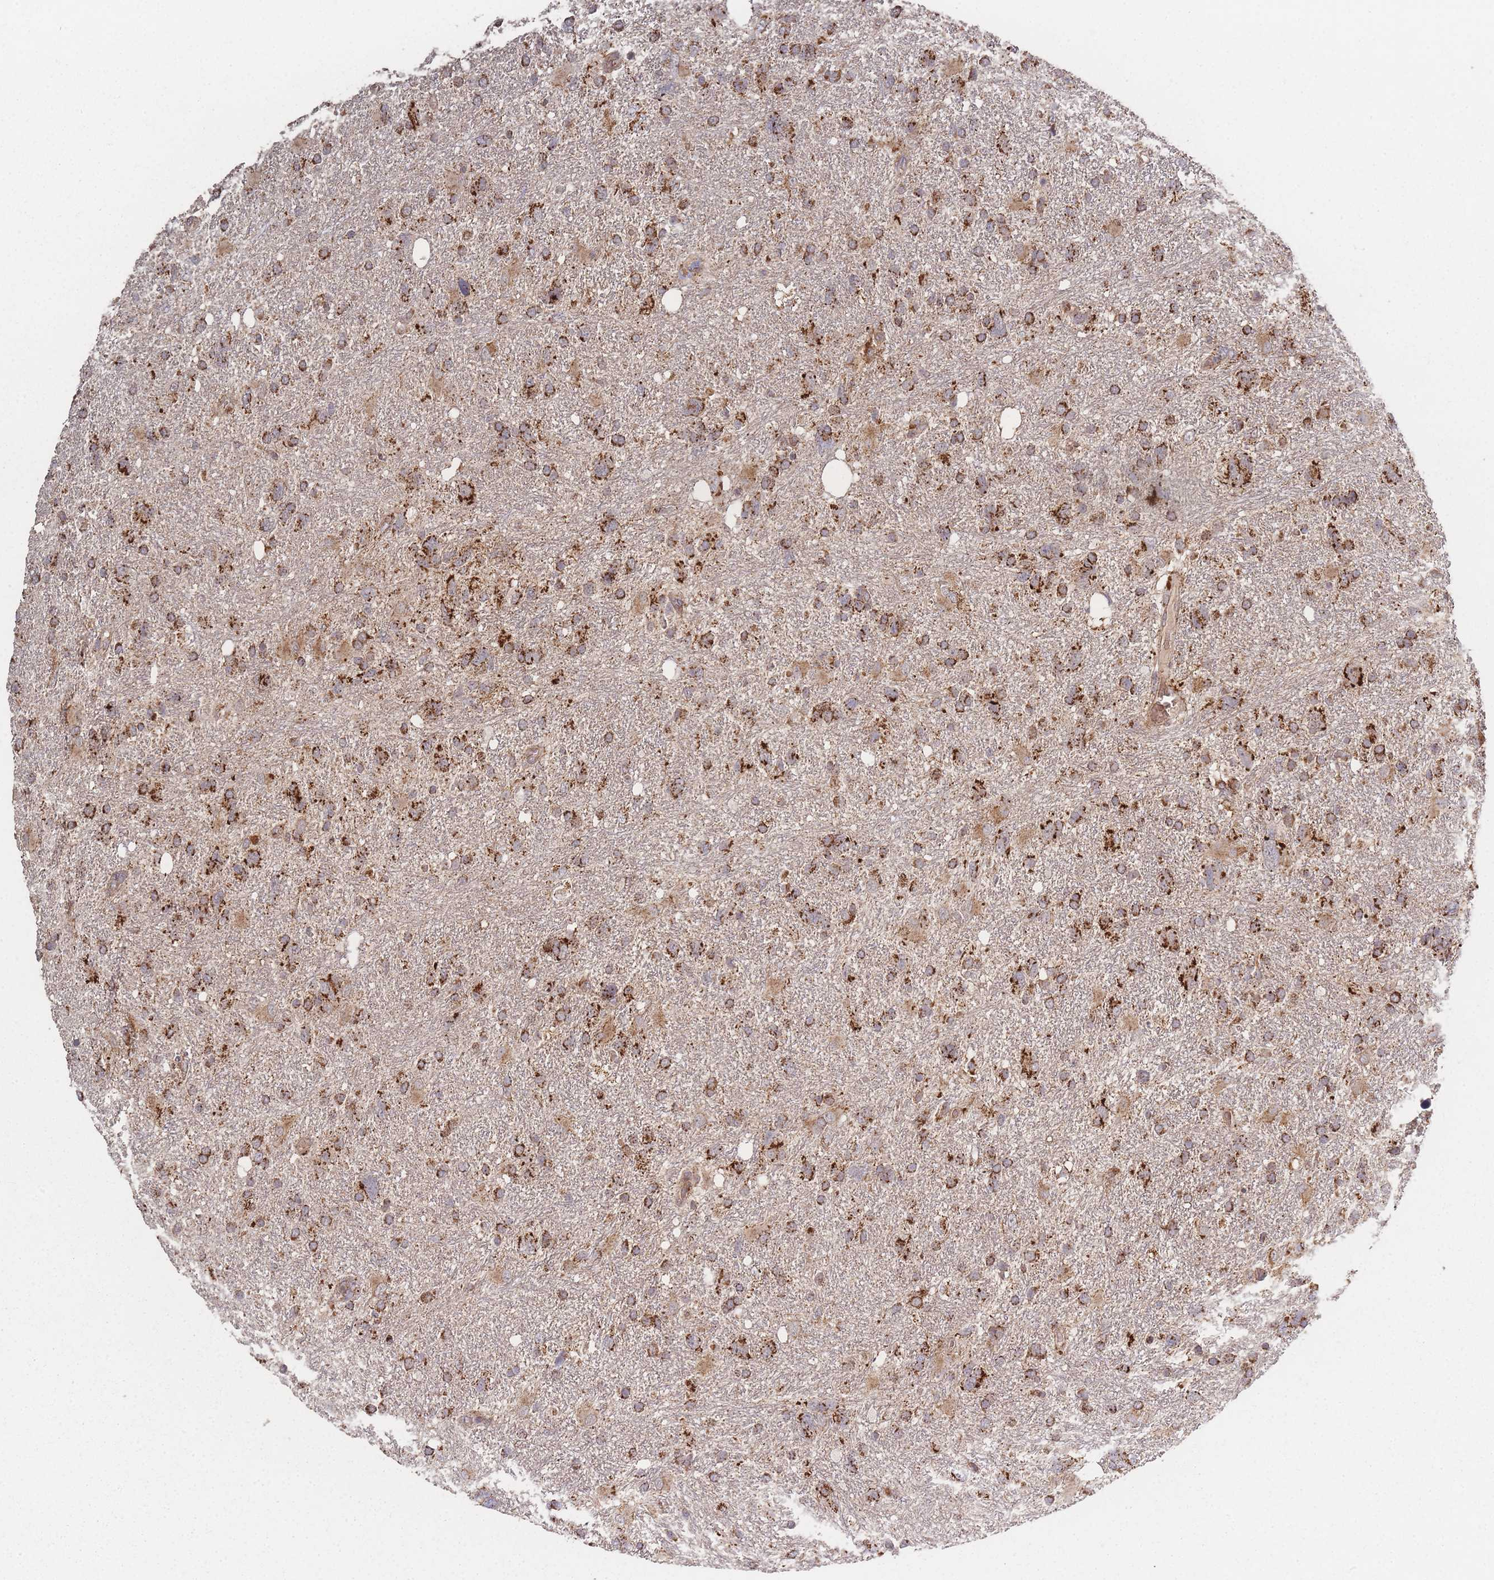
{"staining": {"intensity": "strong", "quantity": ">75%", "location": "cytoplasmic/membranous"}, "tissue": "glioma", "cell_type": "Tumor cells", "image_type": "cancer", "snomed": [{"axis": "morphology", "description": "Glioma, malignant, High grade"}, {"axis": "topography", "description": "Brain"}], "caption": "Human glioma stained with a brown dye reveals strong cytoplasmic/membranous positive staining in about >75% of tumor cells.", "gene": "LYRM7", "patient": {"sex": "male", "age": 61}}